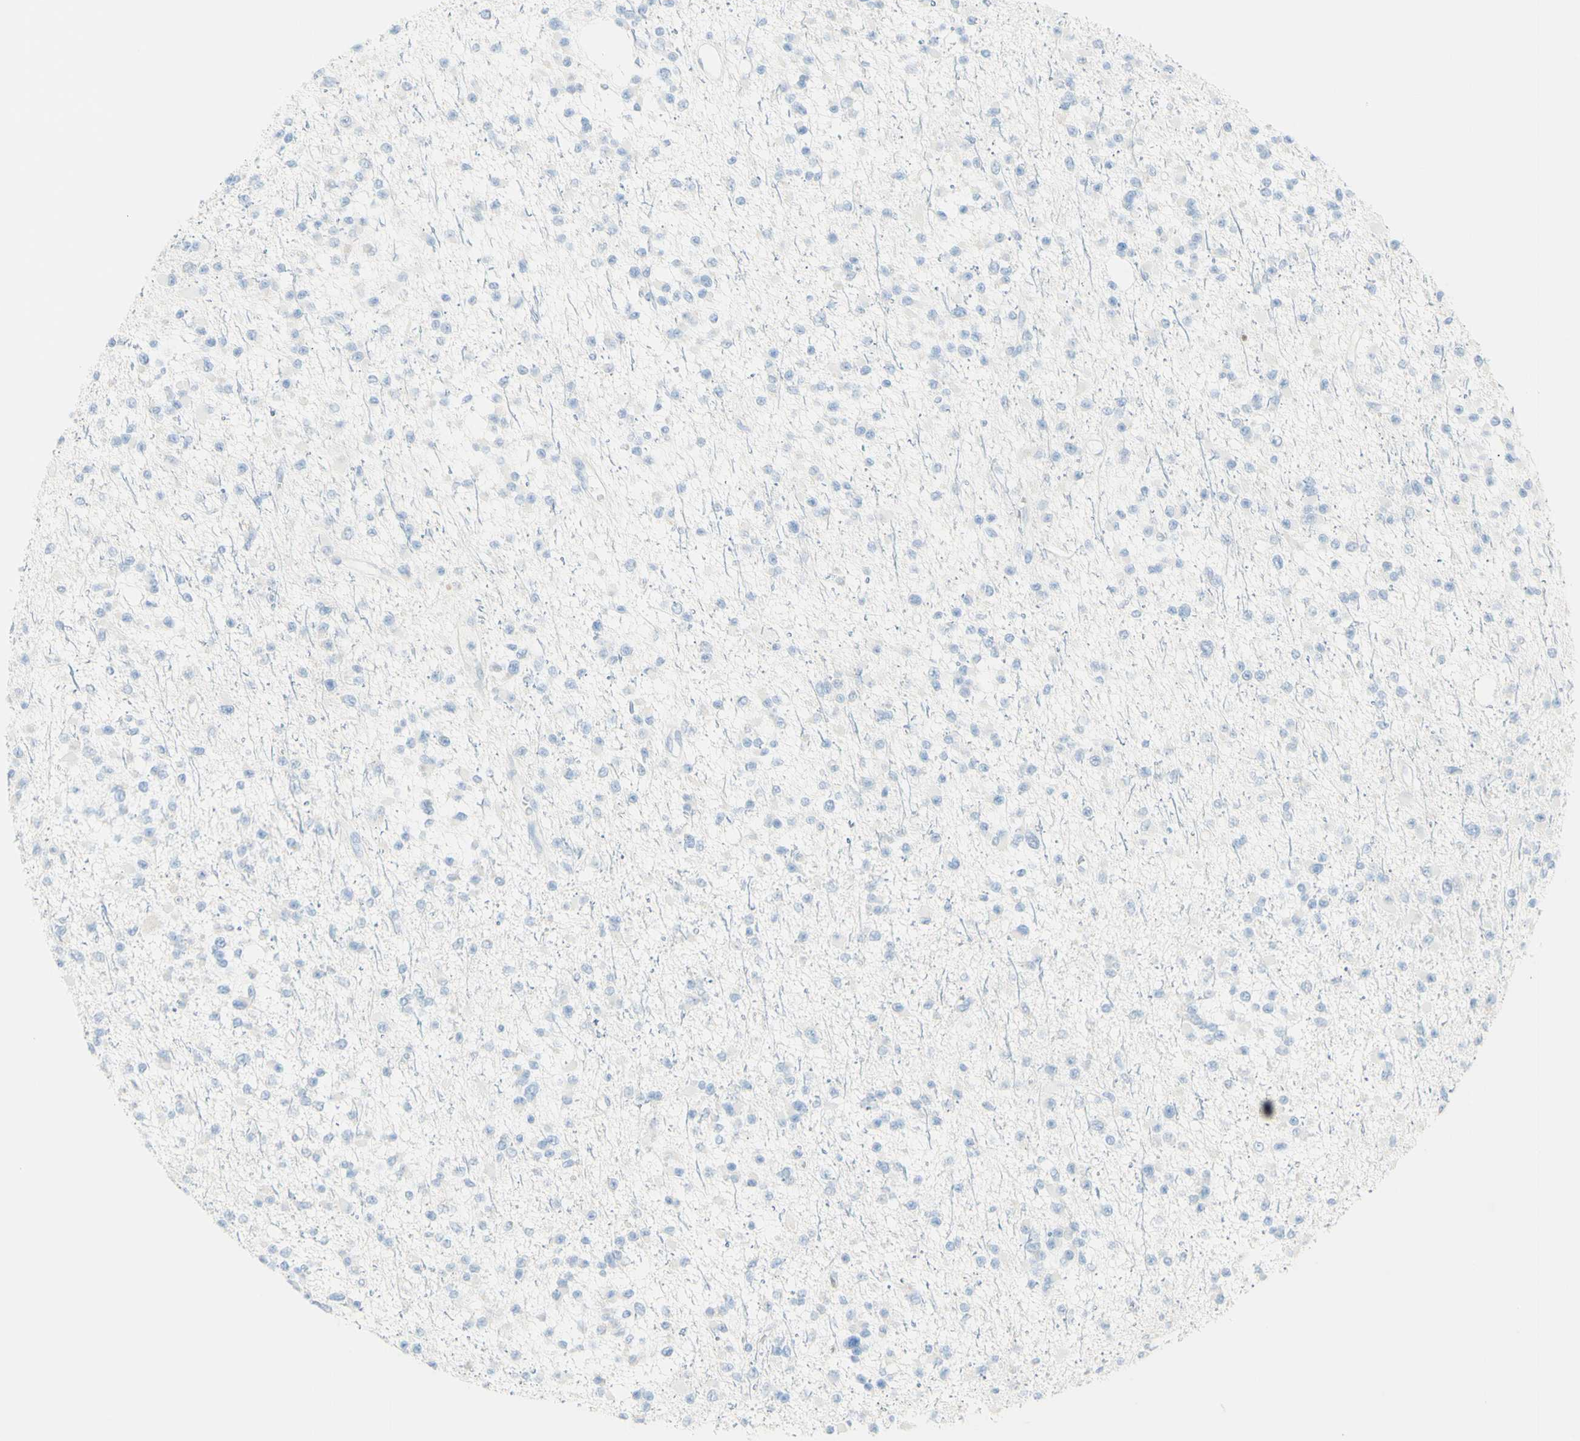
{"staining": {"intensity": "negative", "quantity": "none", "location": "none"}, "tissue": "glioma", "cell_type": "Tumor cells", "image_type": "cancer", "snomed": [{"axis": "morphology", "description": "Glioma, malignant, Low grade"}, {"axis": "topography", "description": "Brain"}], "caption": "A histopathology image of human malignant low-grade glioma is negative for staining in tumor cells.", "gene": "LETM1", "patient": {"sex": "female", "age": 22}}